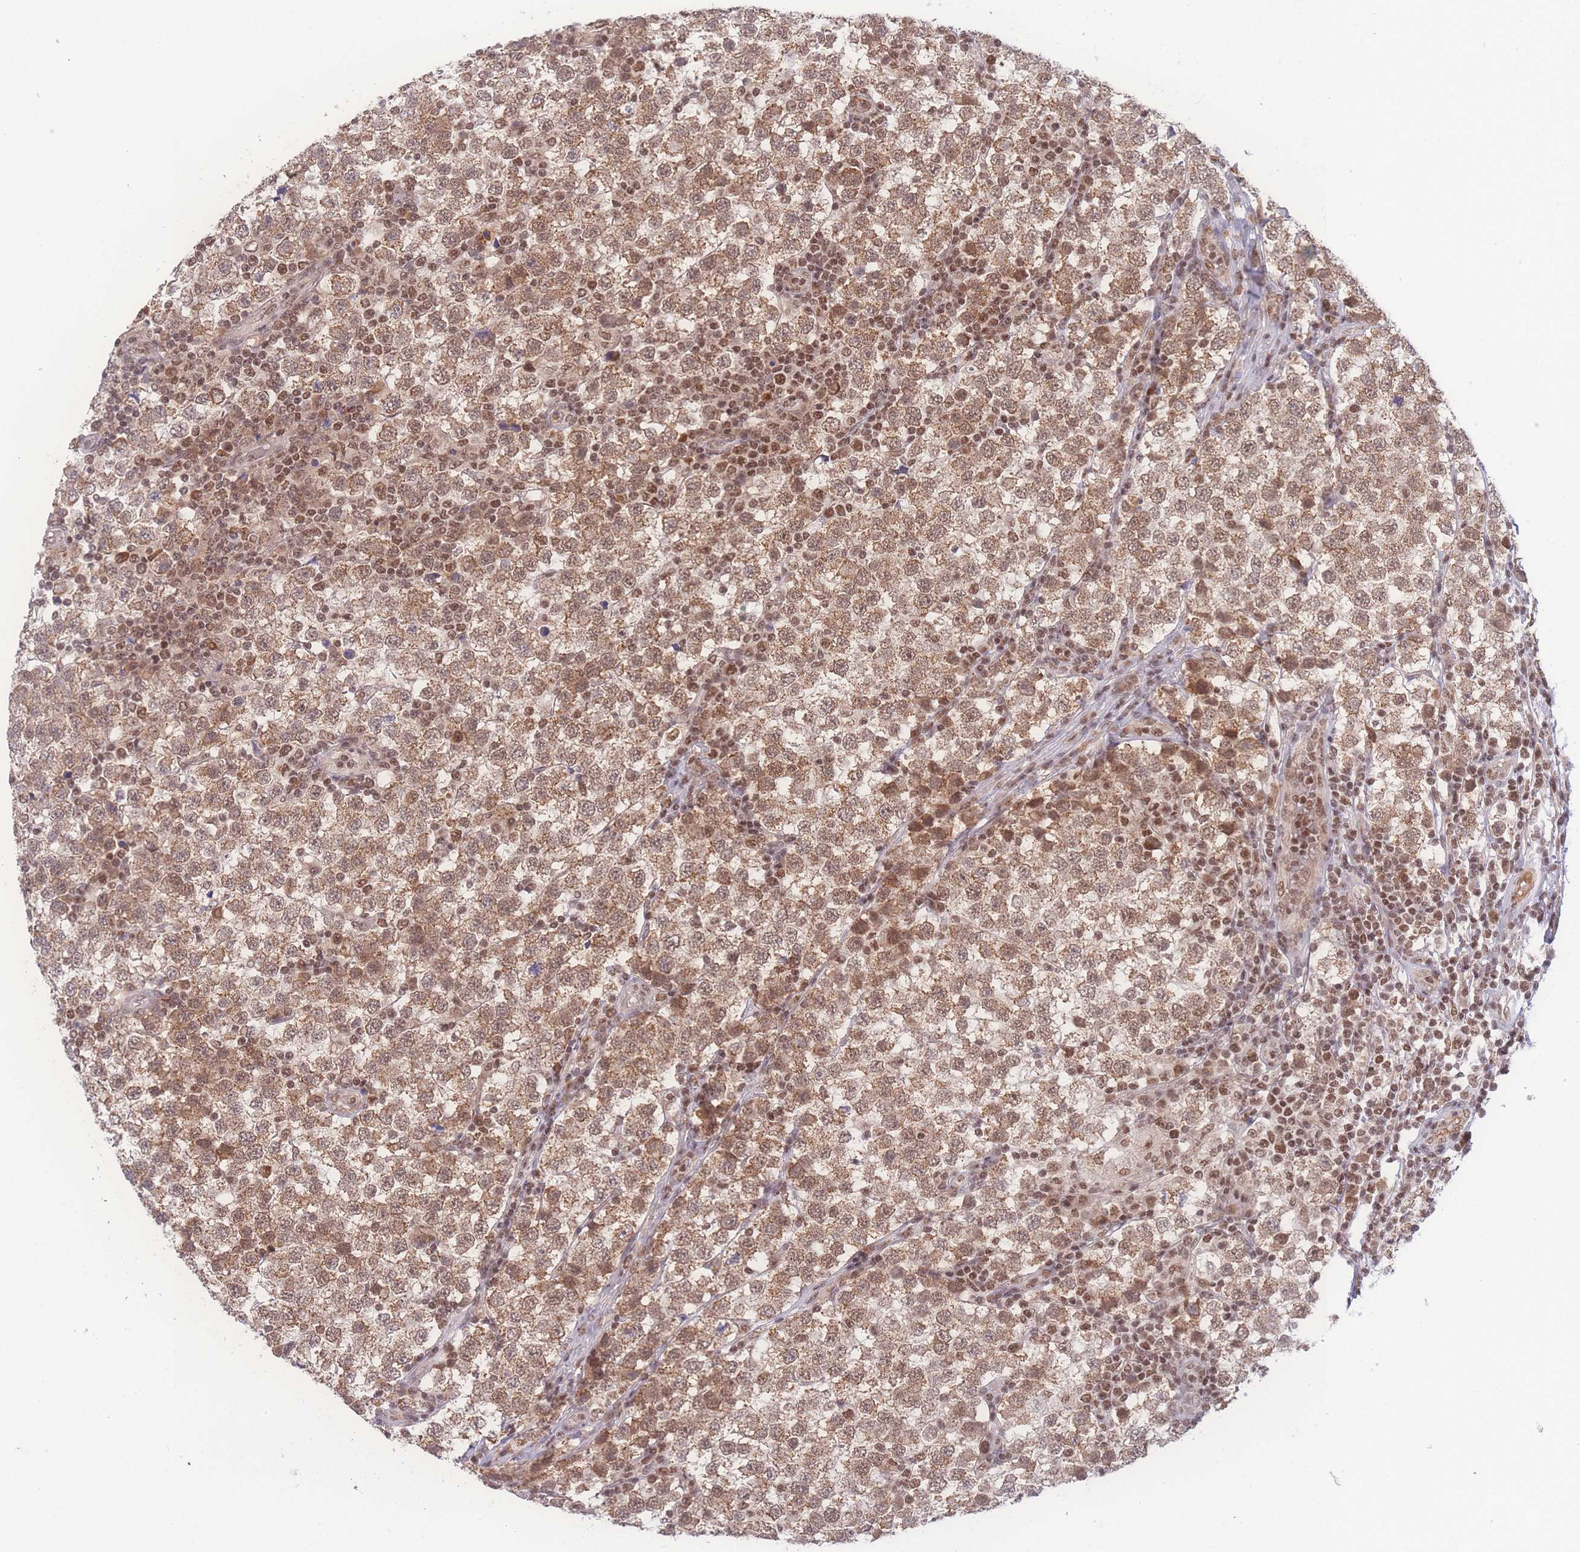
{"staining": {"intensity": "moderate", "quantity": ">75%", "location": "cytoplasmic/membranous,nuclear"}, "tissue": "testis cancer", "cell_type": "Tumor cells", "image_type": "cancer", "snomed": [{"axis": "morphology", "description": "Seminoma, NOS"}, {"axis": "topography", "description": "Testis"}], "caption": "IHC histopathology image of neoplastic tissue: testis cancer (seminoma) stained using IHC displays medium levels of moderate protein expression localized specifically in the cytoplasmic/membranous and nuclear of tumor cells, appearing as a cytoplasmic/membranous and nuclear brown color.", "gene": "RAVER1", "patient": {"sex": "male", "age": 34}}